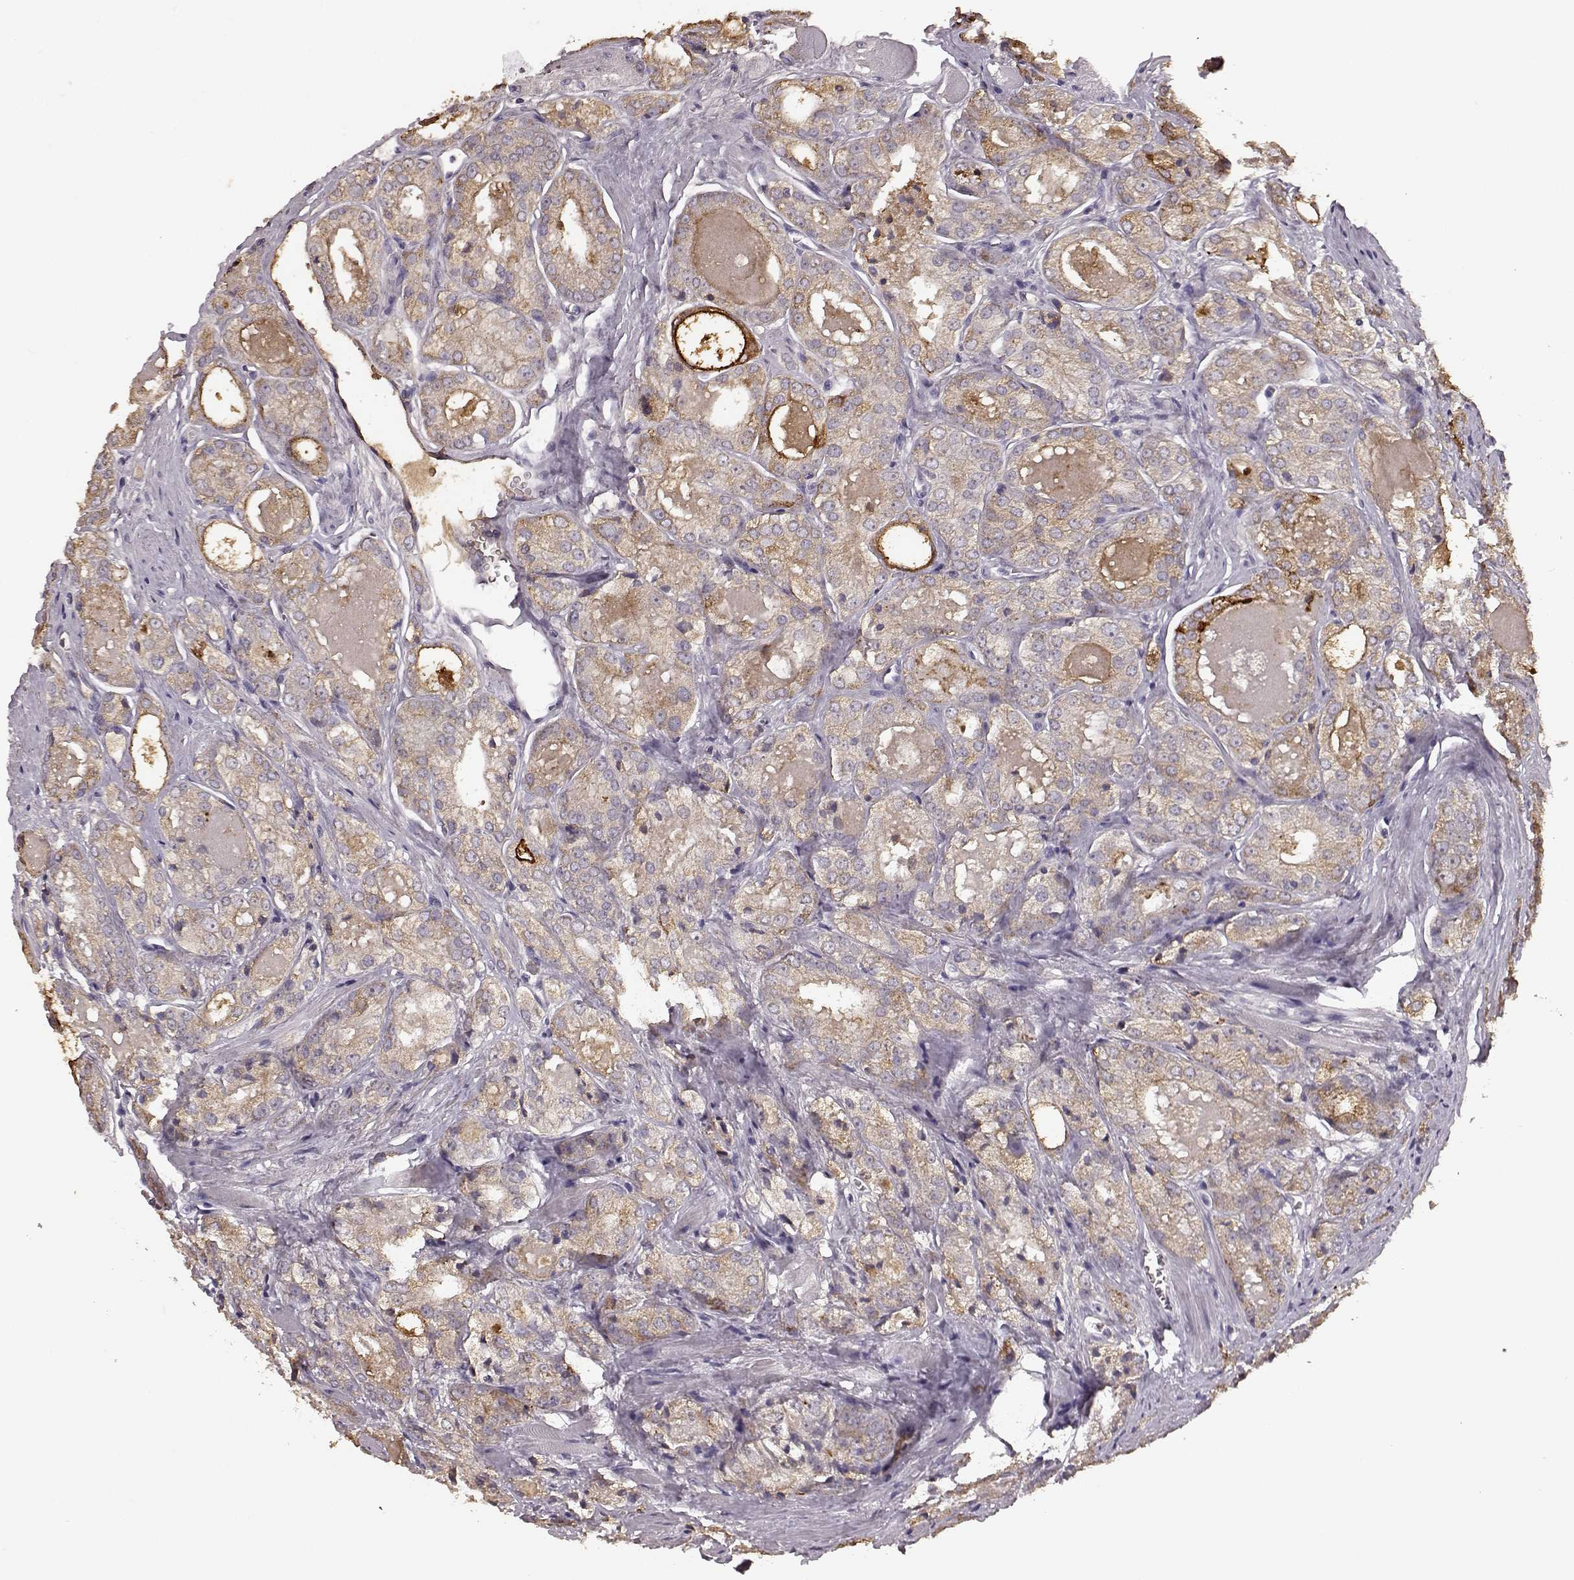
{"staining": {"intensity": "weak", "quantity": ">75%", "location": "cytoplasmic/membranous"}, "tissue": "prostate cancer", "cell_type": "Tumor cells", "image_type": "cancer", "snomed": [{"axis": "morphology", "description": "Adenocarcinoma, NOS"}, {"axis": "morphology", "description": "Adenocarcinoma, High grade"}, {"axis": "topography", "description": "Prostate"}], "caption": "Human adenocarcinoma (prostate) stained for a protein (brown) exhibits weak cytoplasmic/membranous positive staining in approximately >75% of tumor cells.", "gene": "YJEFN3", "patient": {"sex": "male", "age": 70}}